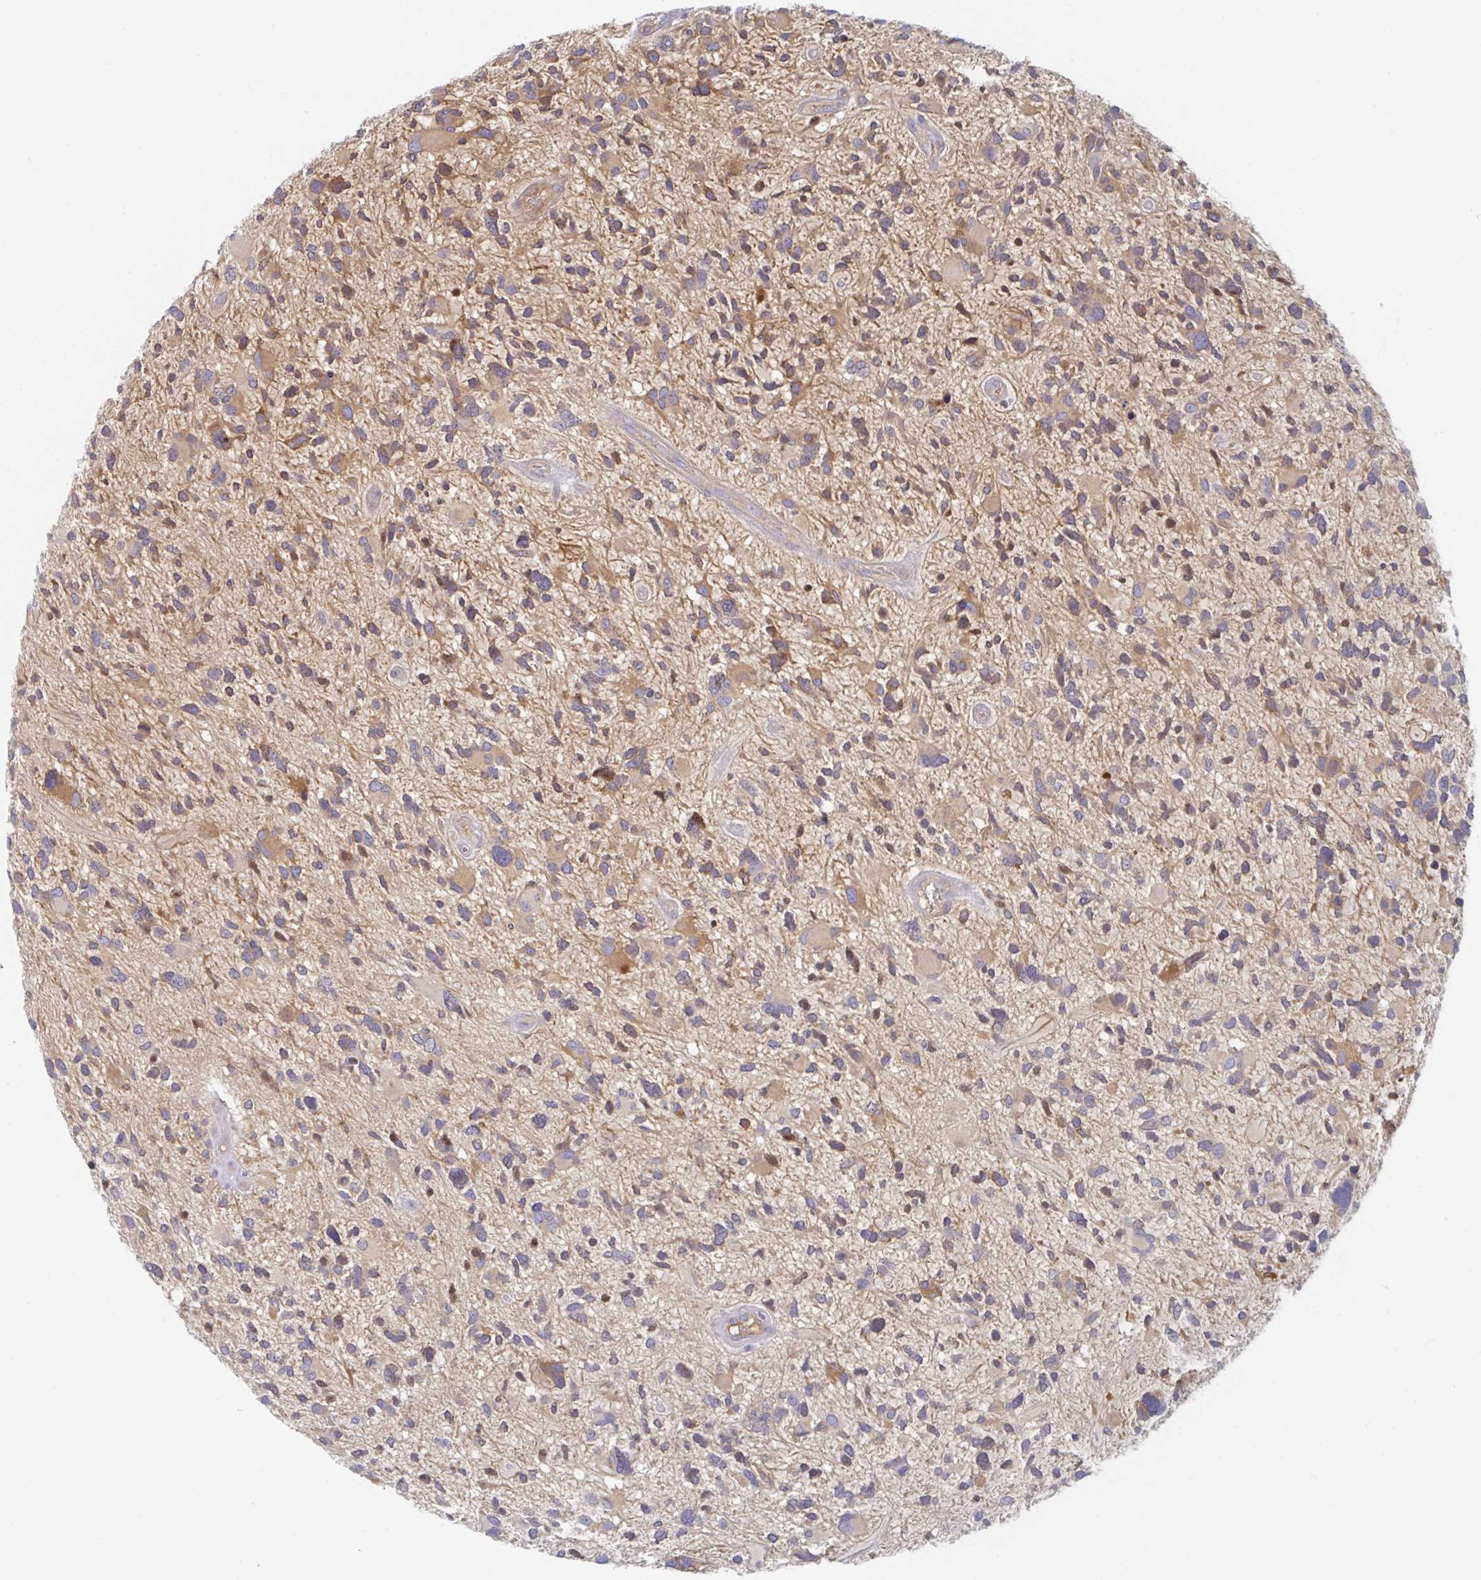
{"staining": {"intensity": "moderate", "quantity": ">75%", "location": "cytoplasmic/membranous"}, "tissue": "glioma", "cell_type": "Tumor cells", "image_type": "cancer", "snomed": [{"axis": "morphology", "description": "Glioma, malignant, High grade"}, {"axis": "topography", "description": "Brain"}], "caption": "This is a photomicrograph of IHC staining of glioma, which shows moderate positivity in the cytoplasmic/membranous of tumor cells.", "gene": "AMPD2", "patient": {"sex": "female", "age": 11}}